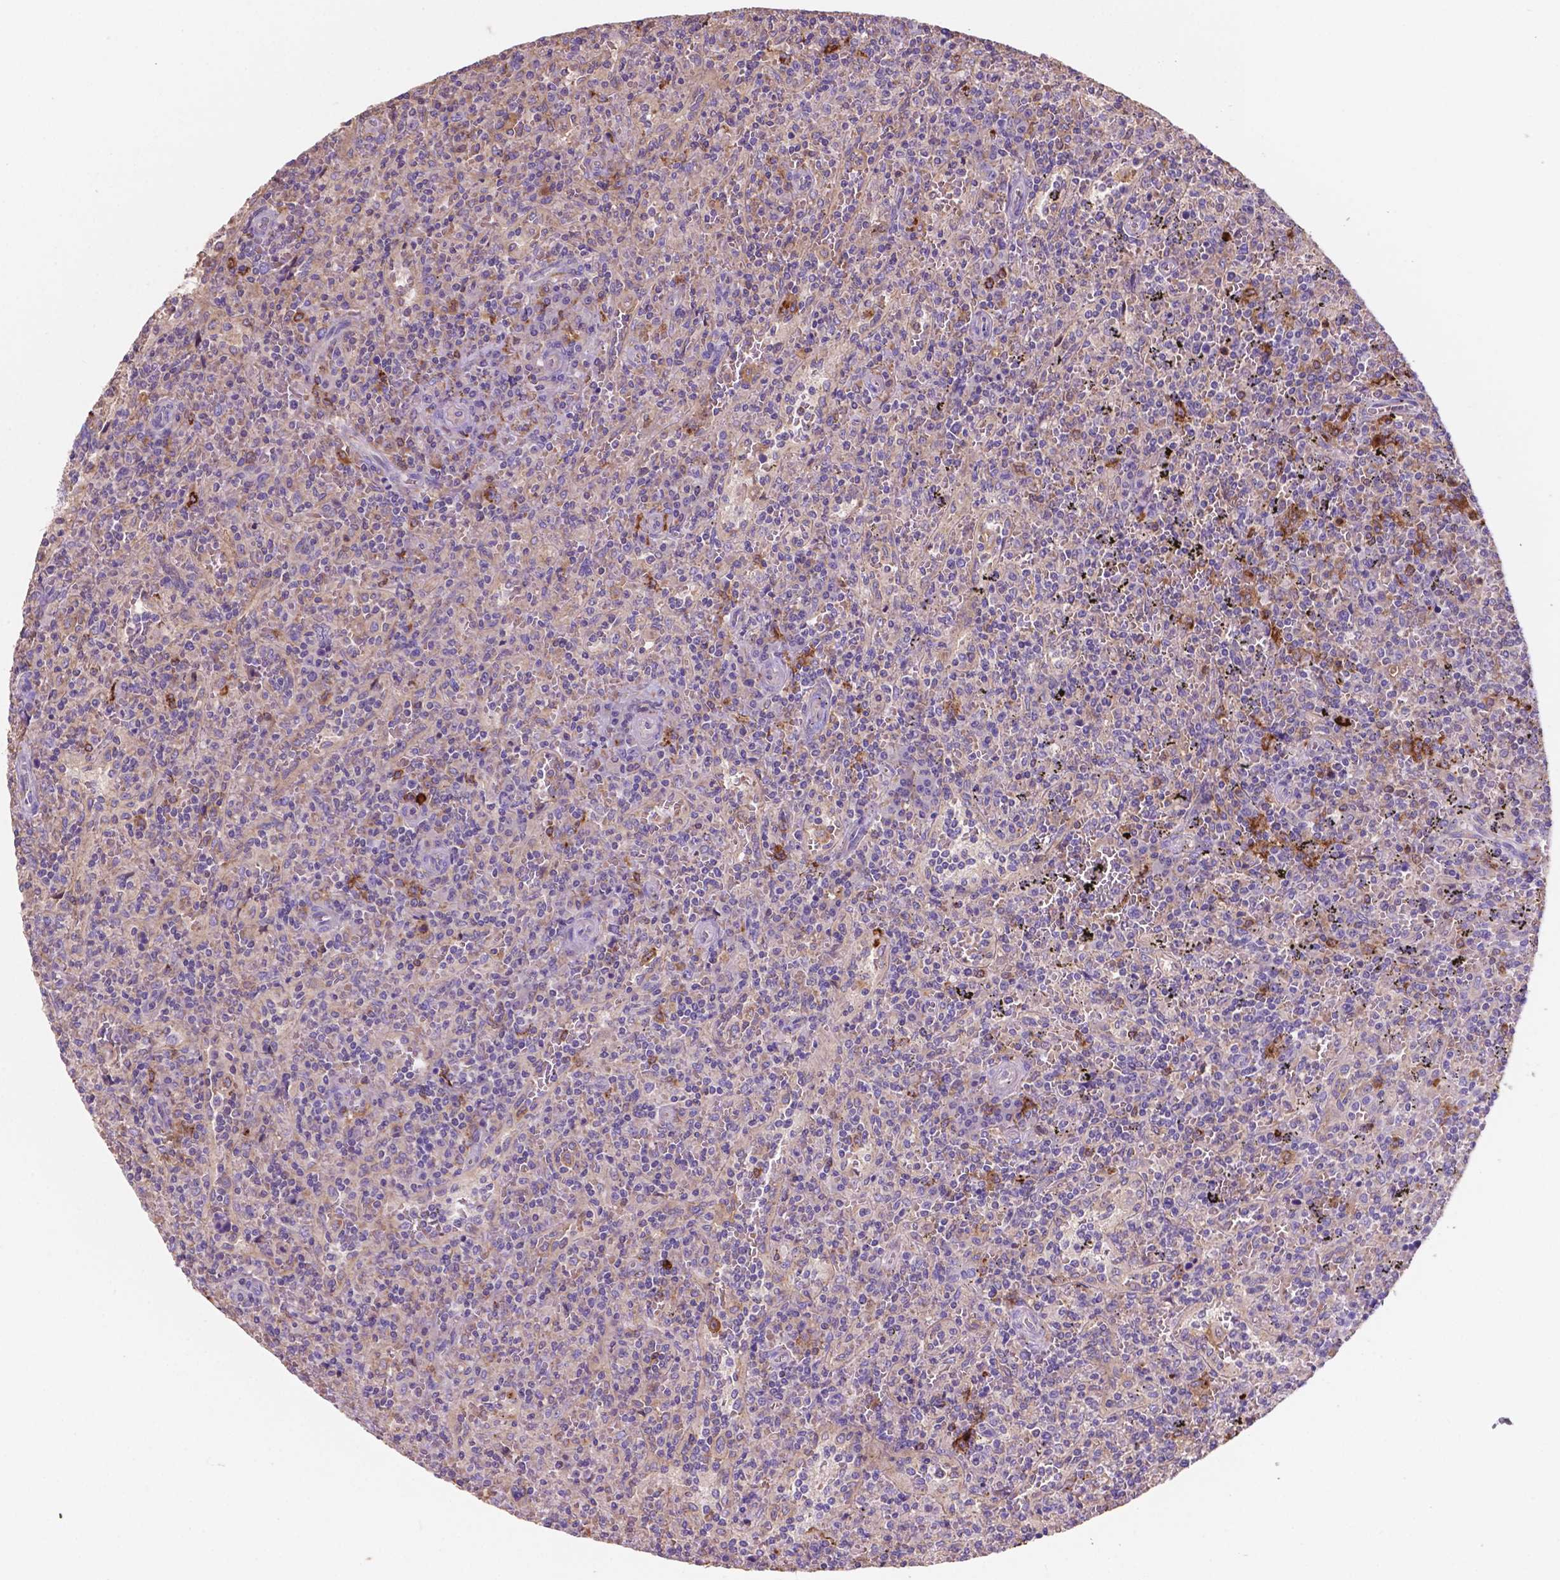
{"staining": {"intensity": "negative", "quantity": "none", "location": "none"}, "tissue": "lymphoma", "cell_type": "Tumor cells", "image_type": "cancer", "snomed": [{"axis": "morphology", "description": "Malignant lymphoma, non-Hodgkin's type, Low grade"}, {"axis": "topography", "description": "Spleen"}], "caption": "Immunohistochemical staining of lymphoma demonstrates no significant positivity in tumor cells.", "gene": "MKRN2OS", "patient": {"sex": "male", "age": 62}}